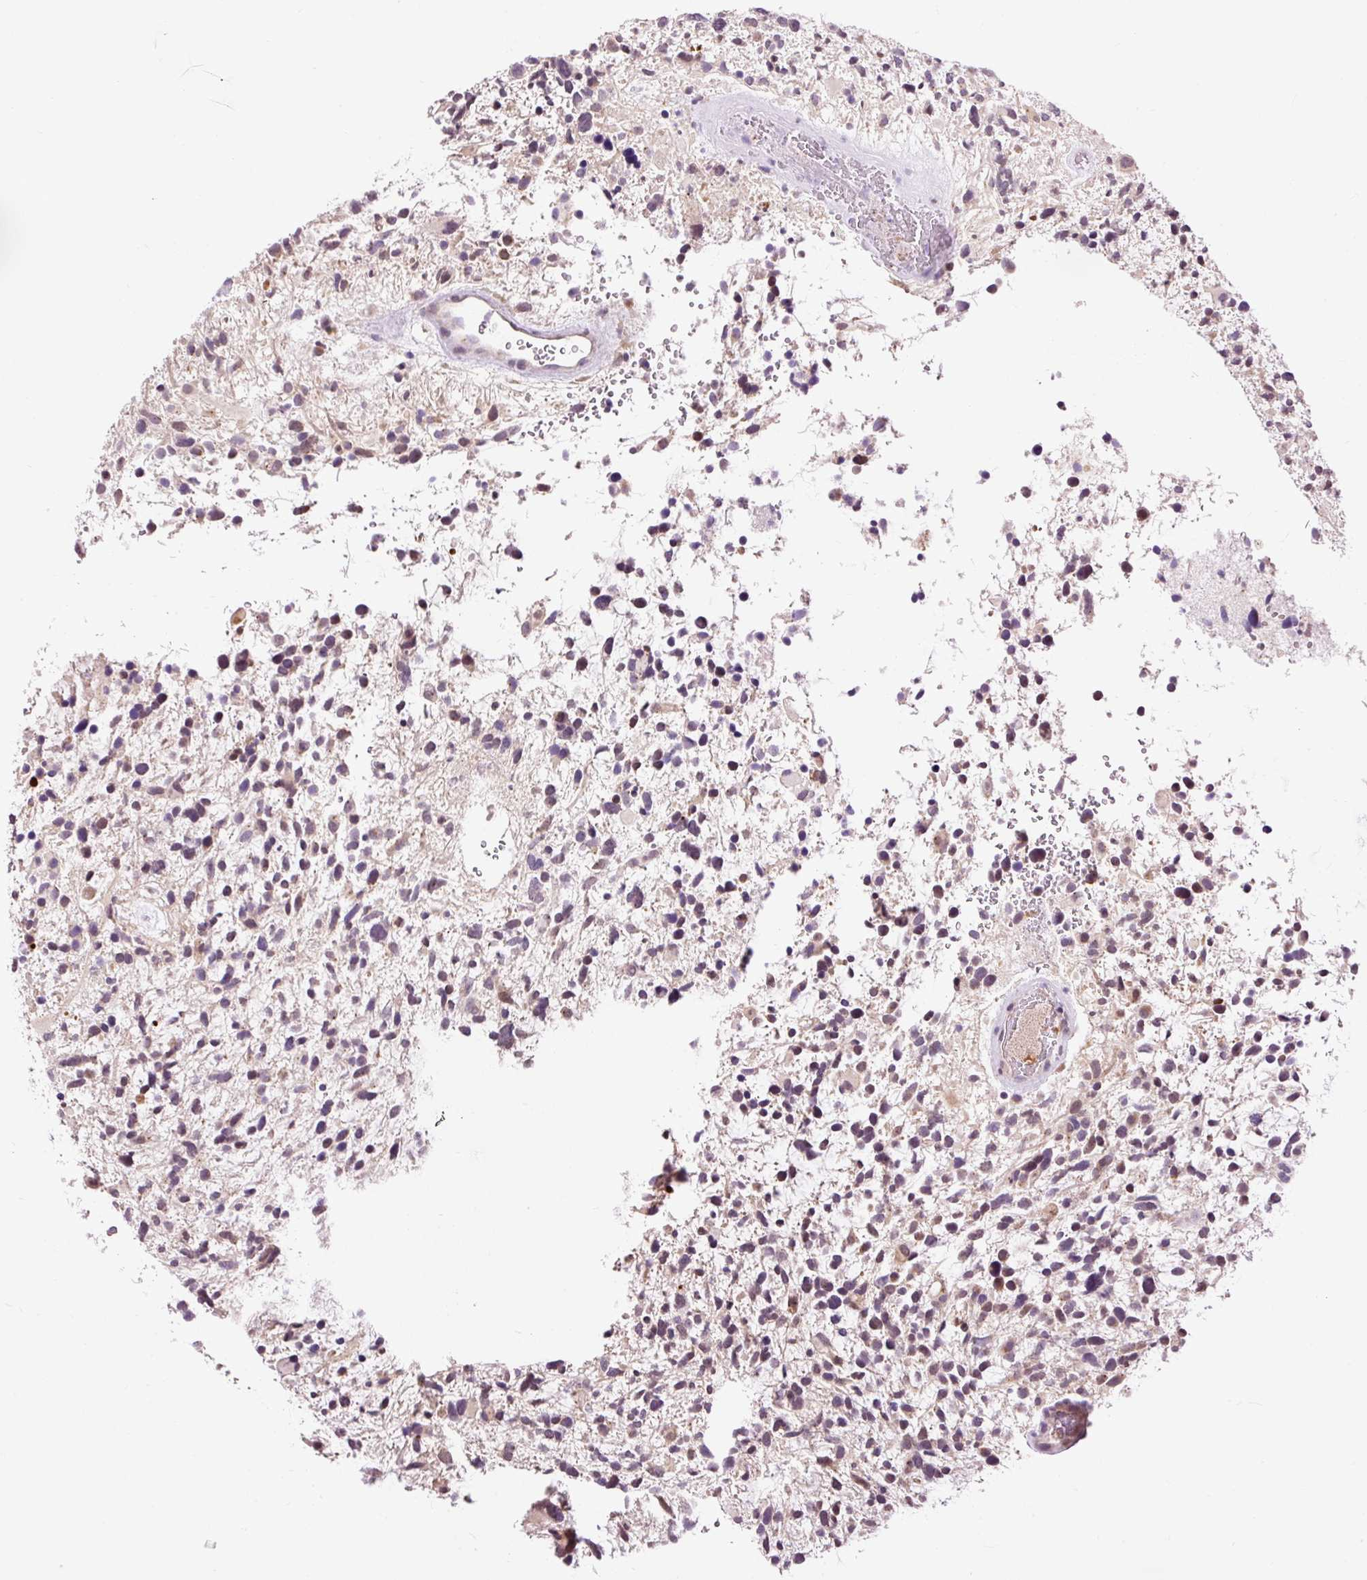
{"staining": {"intensity": "weak", "quantity": "25%-75%", "location": "cytoplasmic/membranous"}, "tissue": "glioma", "cell_type": "Tumor cells", "image_type": "cancer", "snomed": [{"axis": "morphology", "description": "Glioma, malignant, High grade"}, {"axis": "topography", "description": "Brain"}], "caption": "The micrograph displays staining of glioma, revealing weak cytoplasmic/membranous protein expression (brown color) within tumor cells.", "gene": "PRDX5", "patient": {"sex": "female", "age": 11}}